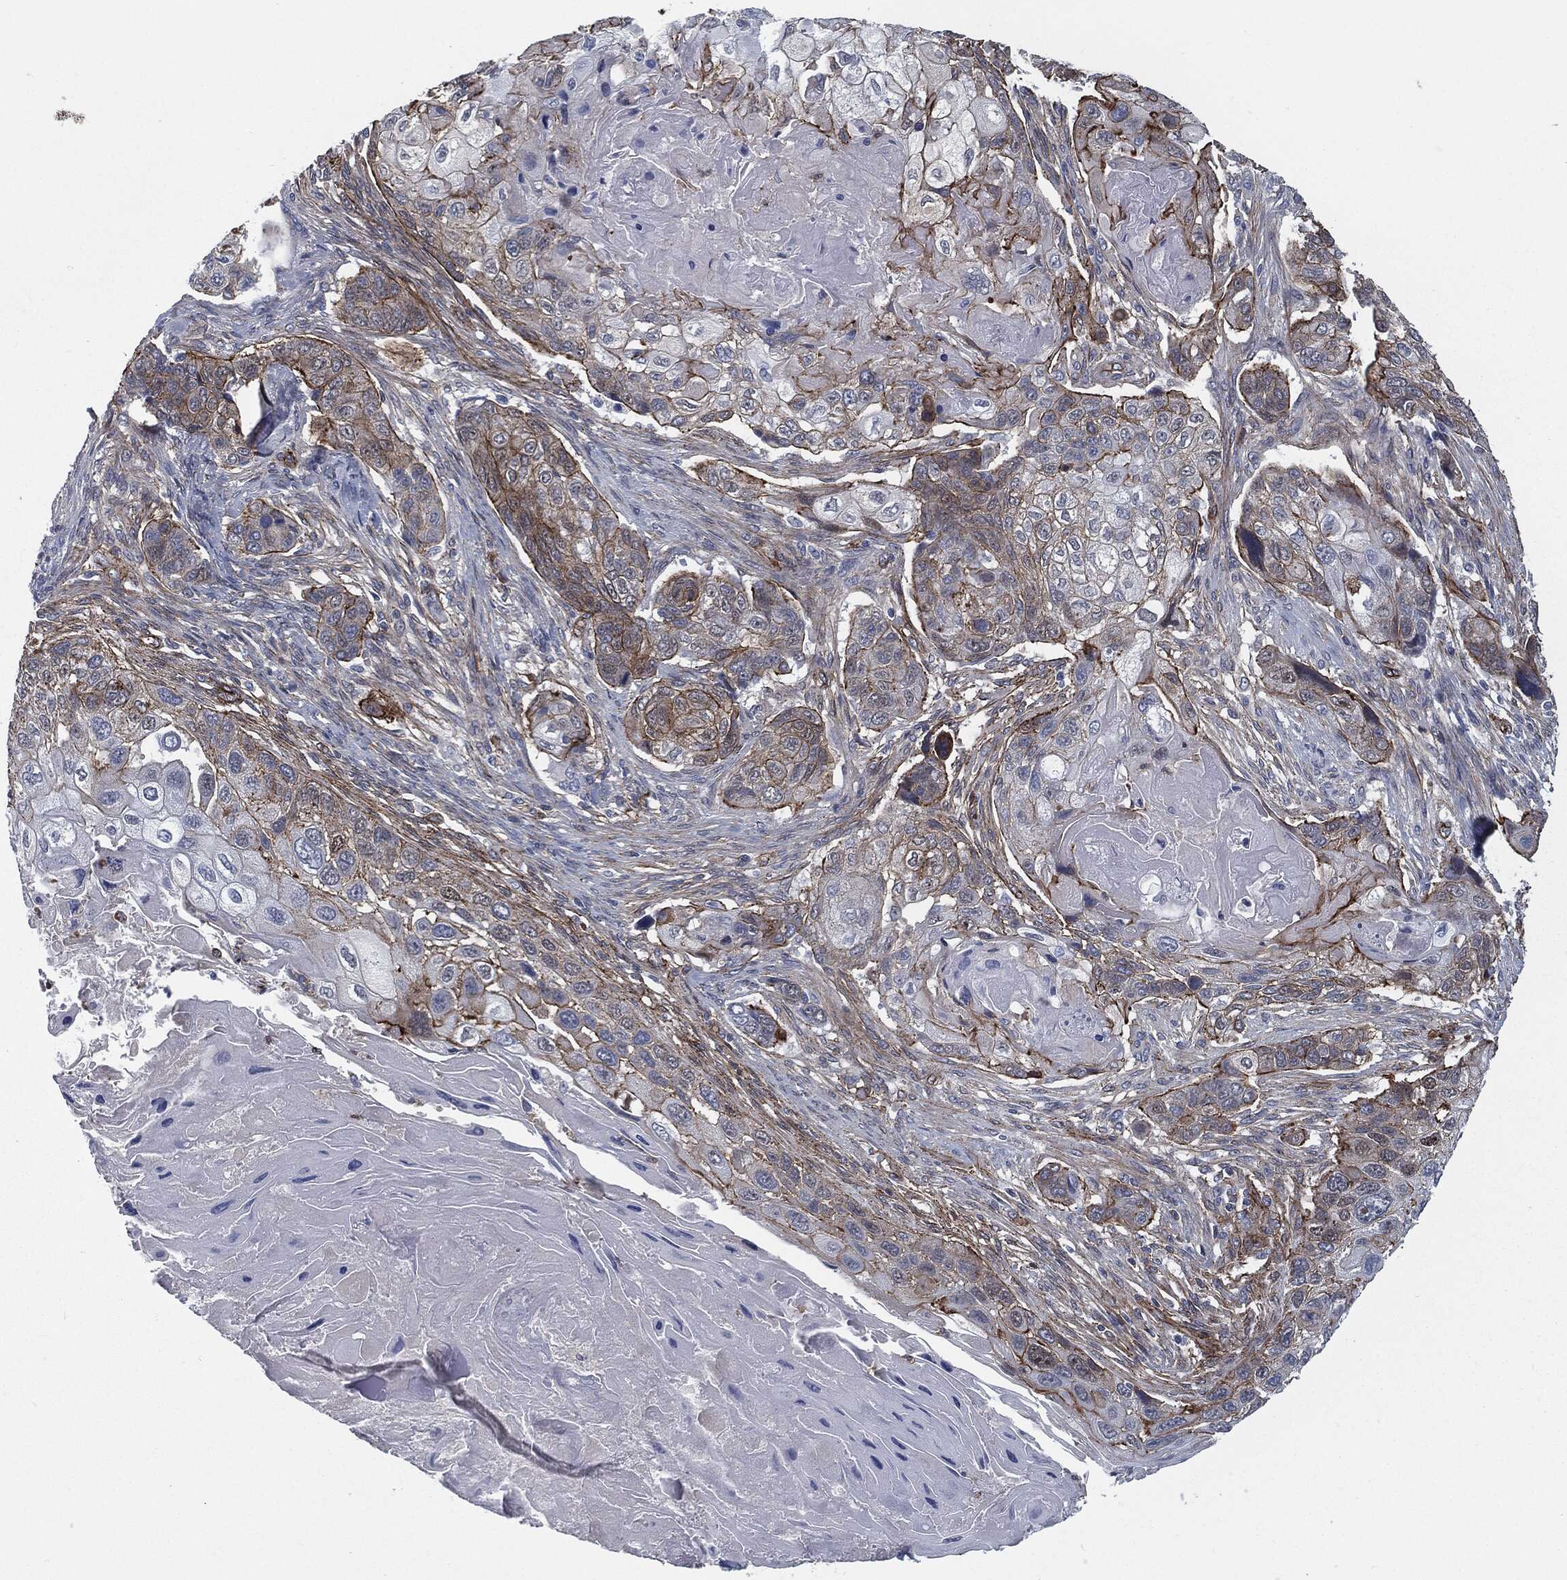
{"staining": {"intensity": "strong", "quantity": "<25%", "location": "cytoplasmic/membranous"}, "tissue": "lung cancer", "cell_type": "Tumor cells", "image_type": "cancer", "snomed": [{"axis": "morphology", "description": "Normal tissue, NOS"}, {"axis": "morphology", "description": "Squamous cell carcinoma, NOS"}, {"axis": "topography", "description": "Bronchus"}, {"axis": "topography", "description": "Lung"}], "caption": "The photomicrograph displays a brown stain indicating the presence of a protein in the cytoplasmic/membranous of tumor cells in lung cancer.", "gene": "SVIL", "patient": {"sex": "male", "age": 69}}